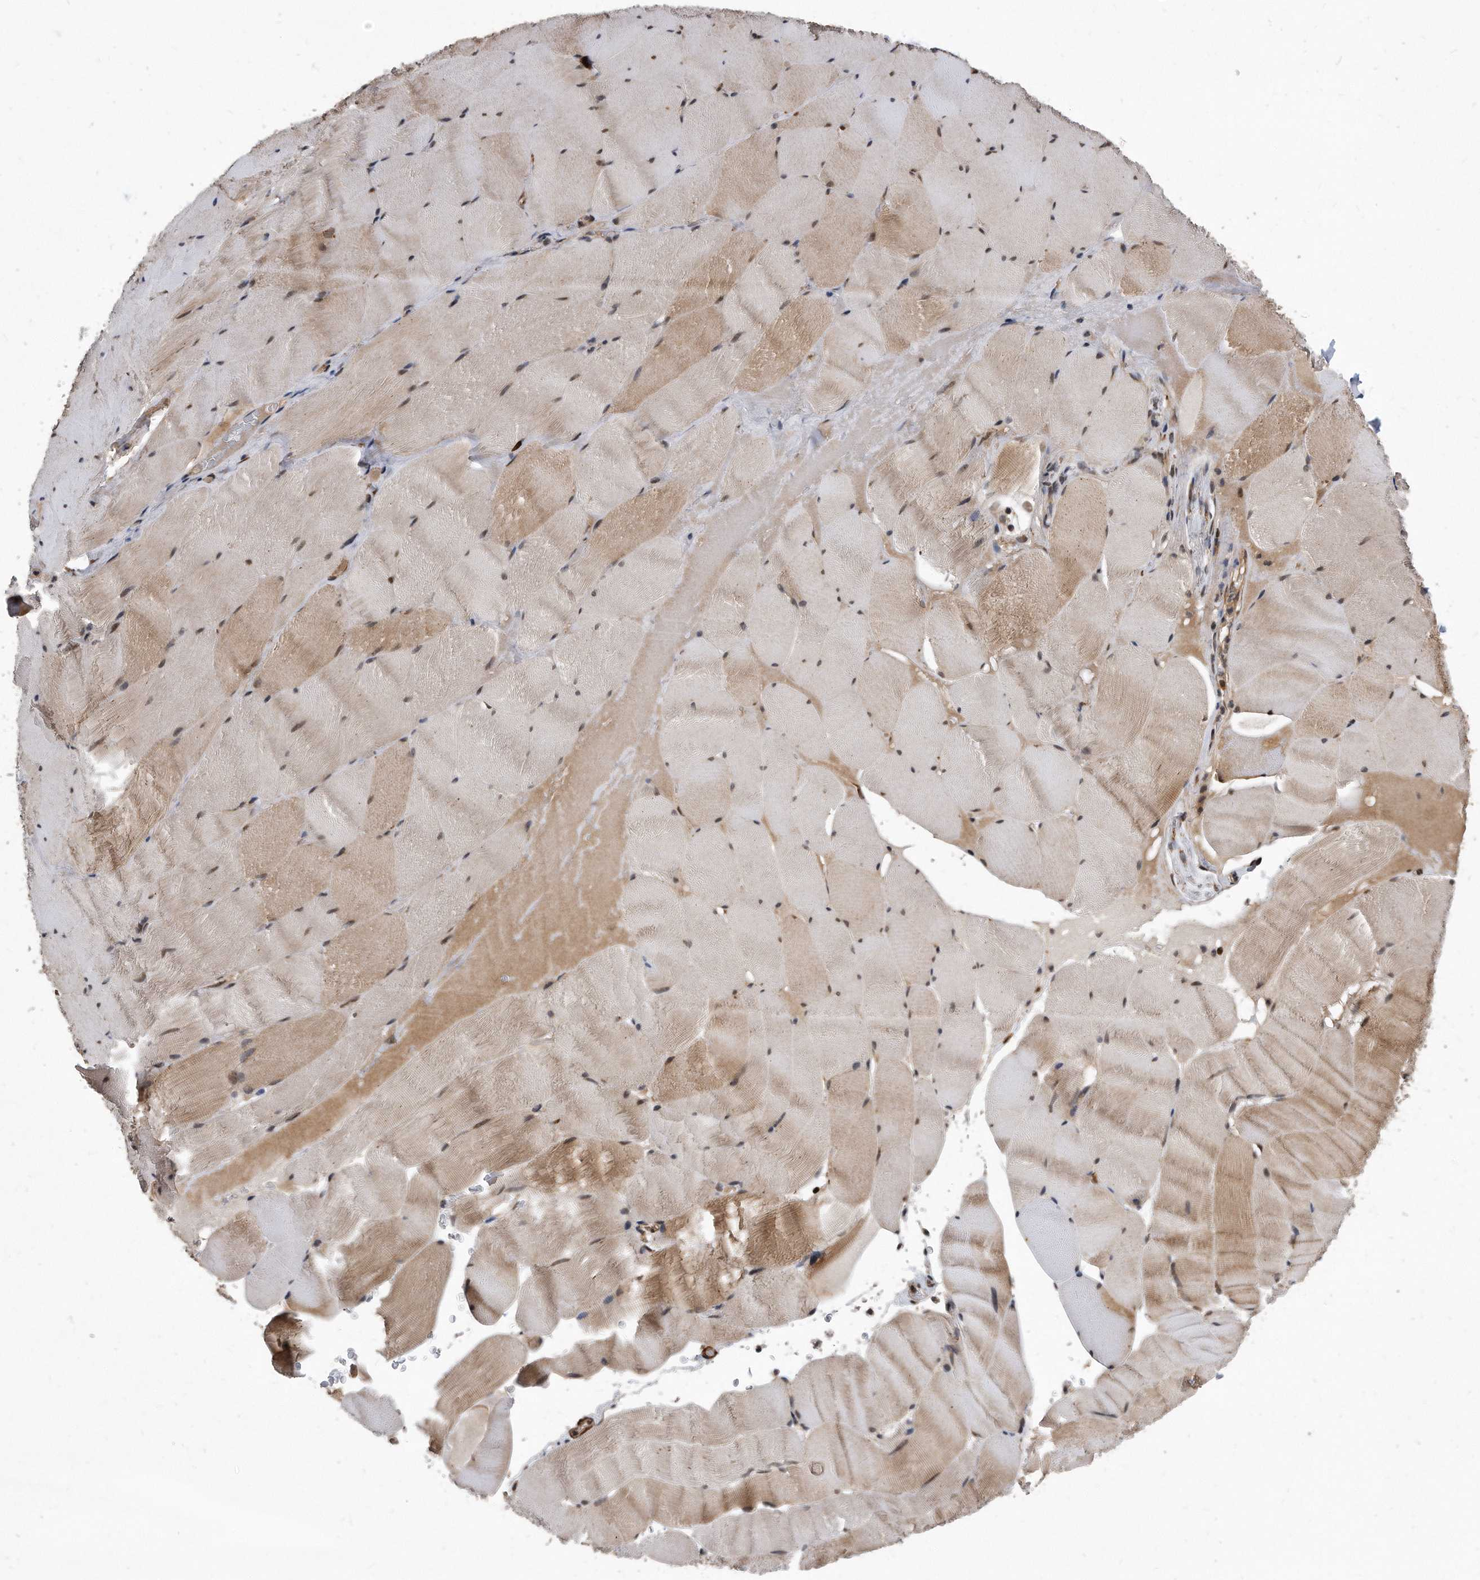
{"staining": {"intensity": "moderate", "quantity": "25%-75%", "location": "cytoplasmic/membranous"}, "tissue": "skeletal muscle", "cell_type": "Myocytes", "image_type": "normal", "snomed": [{"axis": "morphology", "description": "Normal tissue, NOS"}, {"axis": "topography", "description": "Skeletal muscle"}], "caption": "Immunohistochemistry histopathology image of normal human skeletal muscle stained for a protein (brown), which displays medium levels of moderate cytoplasmic/membranous expression in approximately 25%-75% of myocytes.", "gene": "DUSP22", "patient": {"sex": "male", "age": 62}}